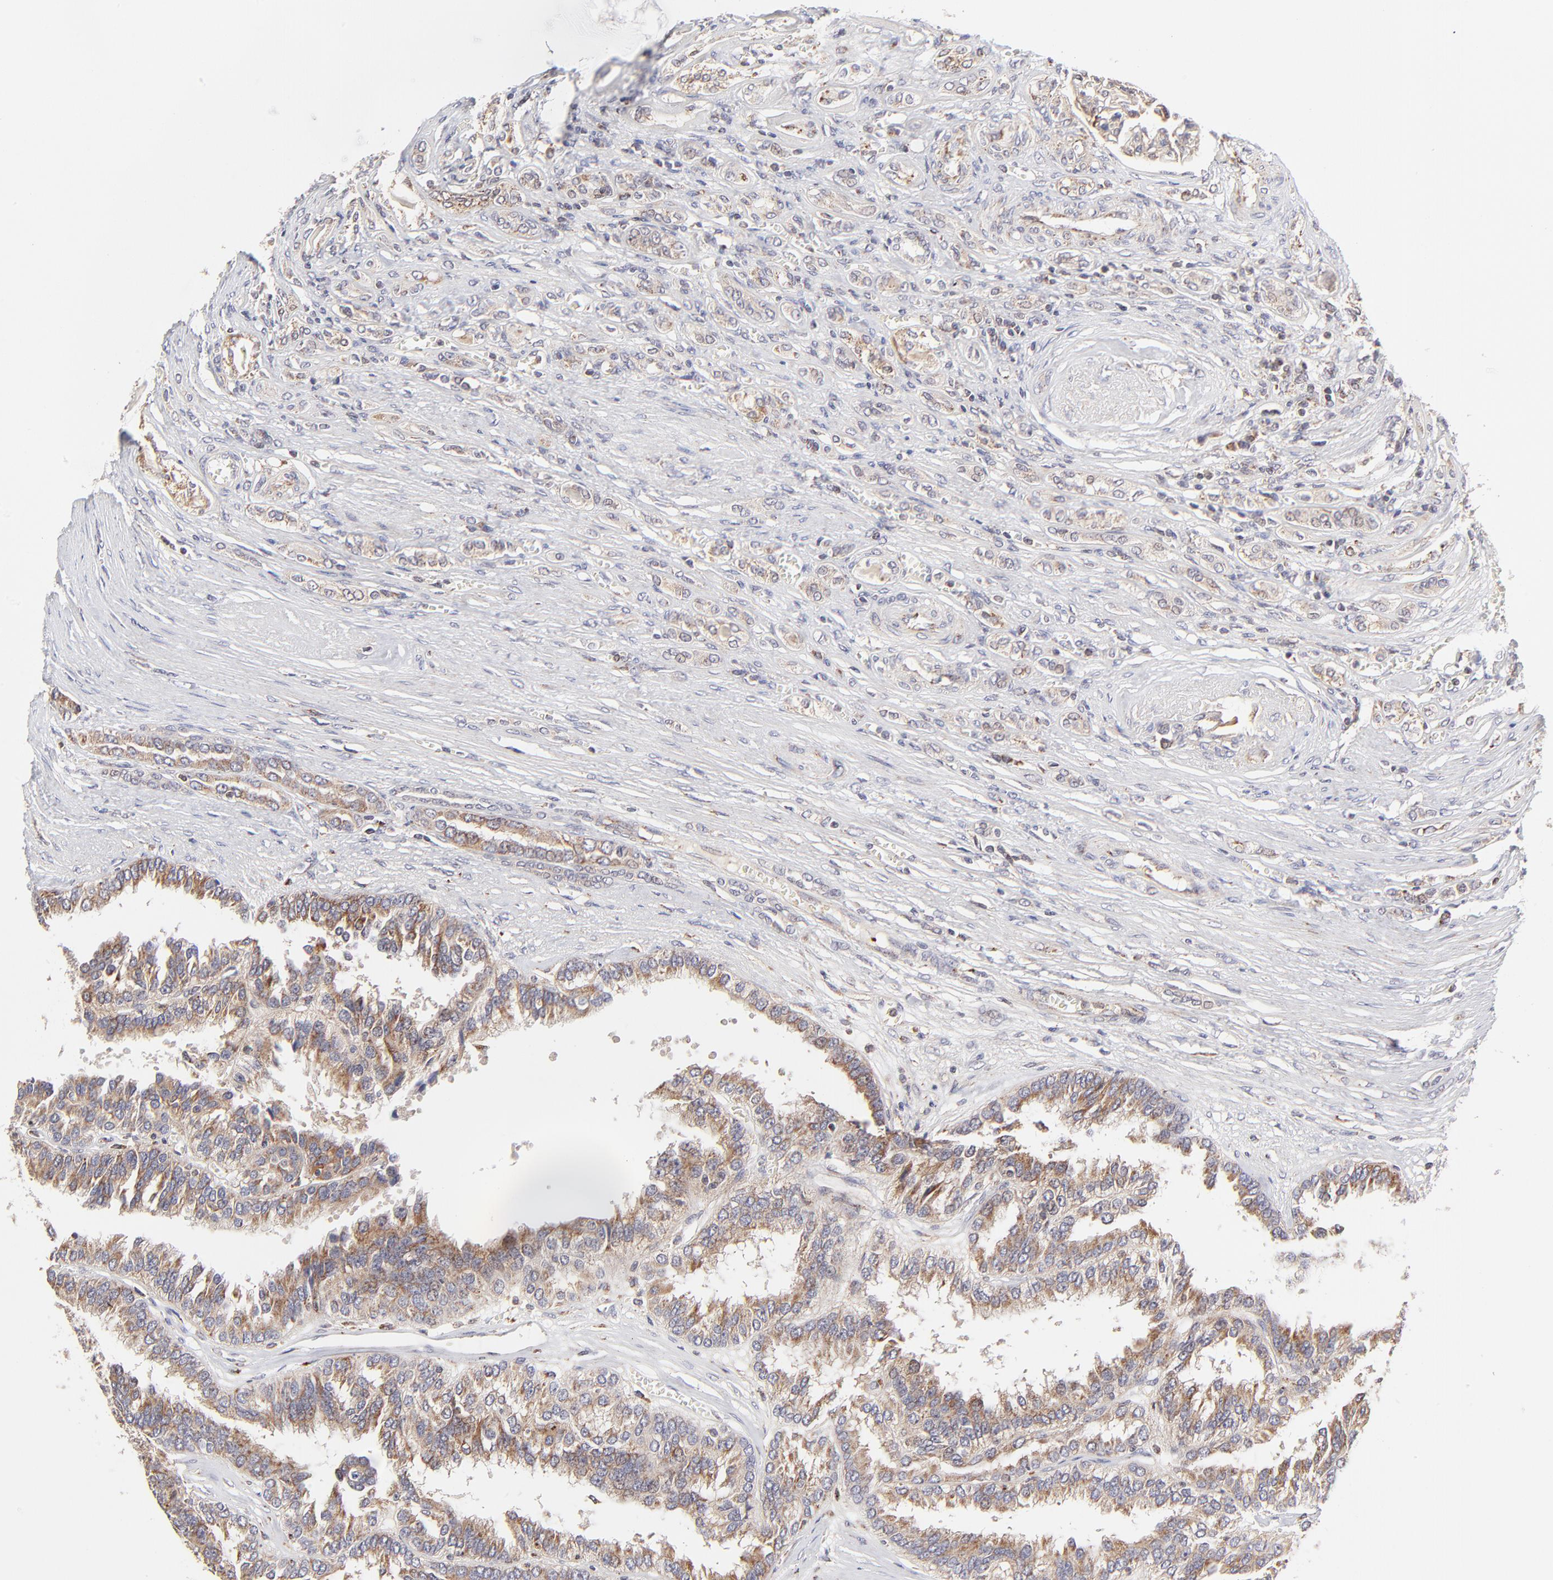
{"staining": {"intensity": "weak", "quantity": ">75%", "location": "cytoplasmic/membranous"}, "tissue": "renal cancer", "cell_type": "Tumor cells", "image_type": "cancer", "snomed": [{"axis": "morphology", "description": "Adenocarcinoma, NOS"}, {"axis": "topography", "description": "Kidney"}], "caption": "A low amount of weak cytoplasmic/membranous expression is identified in approximately >75% of tumor cells in renal cancer tissue. The staining was performed using DAB (3,3'-diaminobenzidine) to visualize the protein expression in brown, while the nuclei were stained in blue with hematoxylin (Magnification: 20x).", "gene": "MAP2K7", "patient": {"sex": "male", "age": 46}}